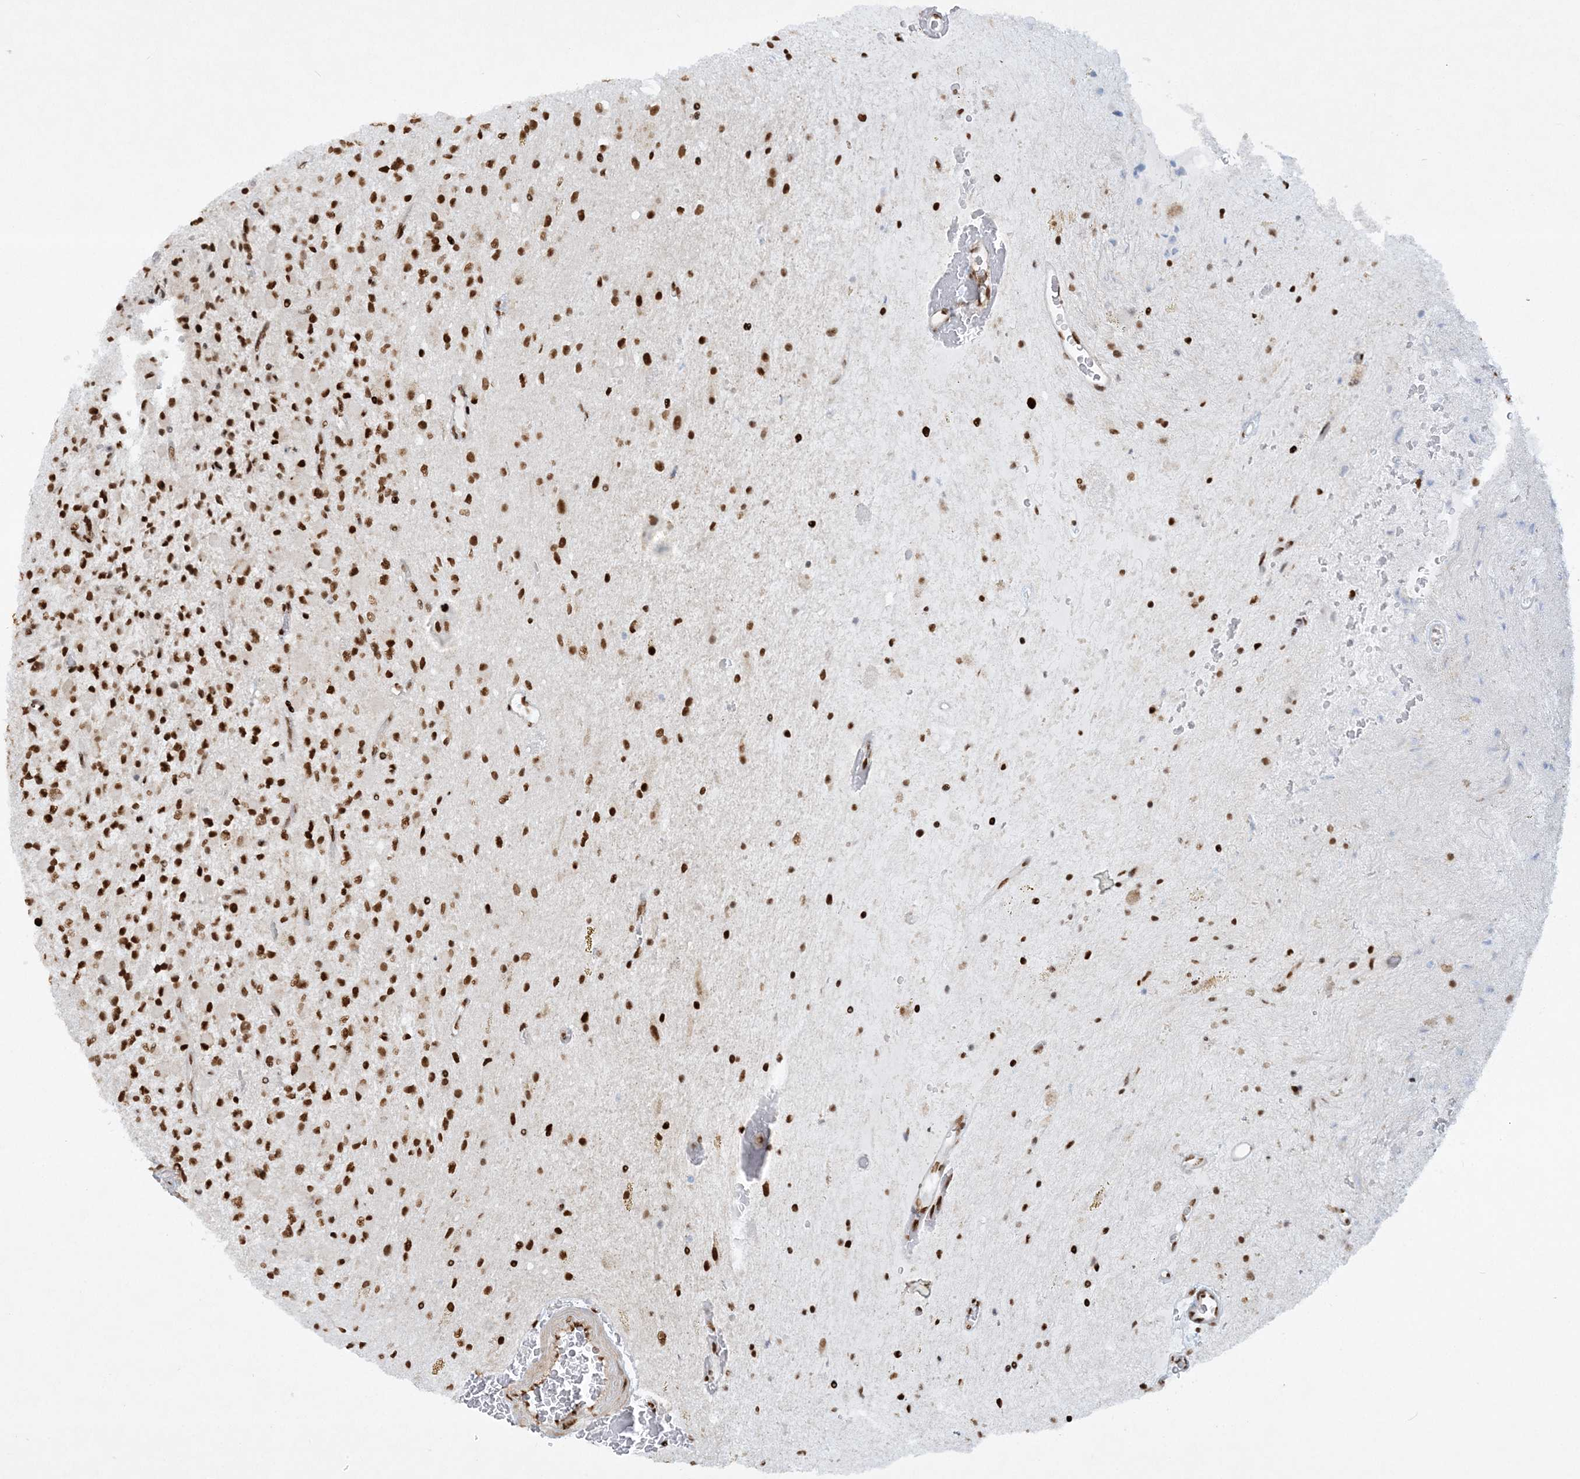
{"staining": {"intensity": "strong", "quantity": ">75%", "location": "nuclear"}, "tissue": "glioma", "cell_type": "Tumor cells", "image_type": "cancer", "snomed": [{"axis": "morphology", "description": "Glioma, malignant, High grade"}, {"axis": "topography", "description": "Brain"}], "caption": "IHC of glioma reveals high levels of strong nuclear positivity in approximately >75% of tumor cells.", "gene": "DELE1", "patient": {"sex": "male", "age": 34}}